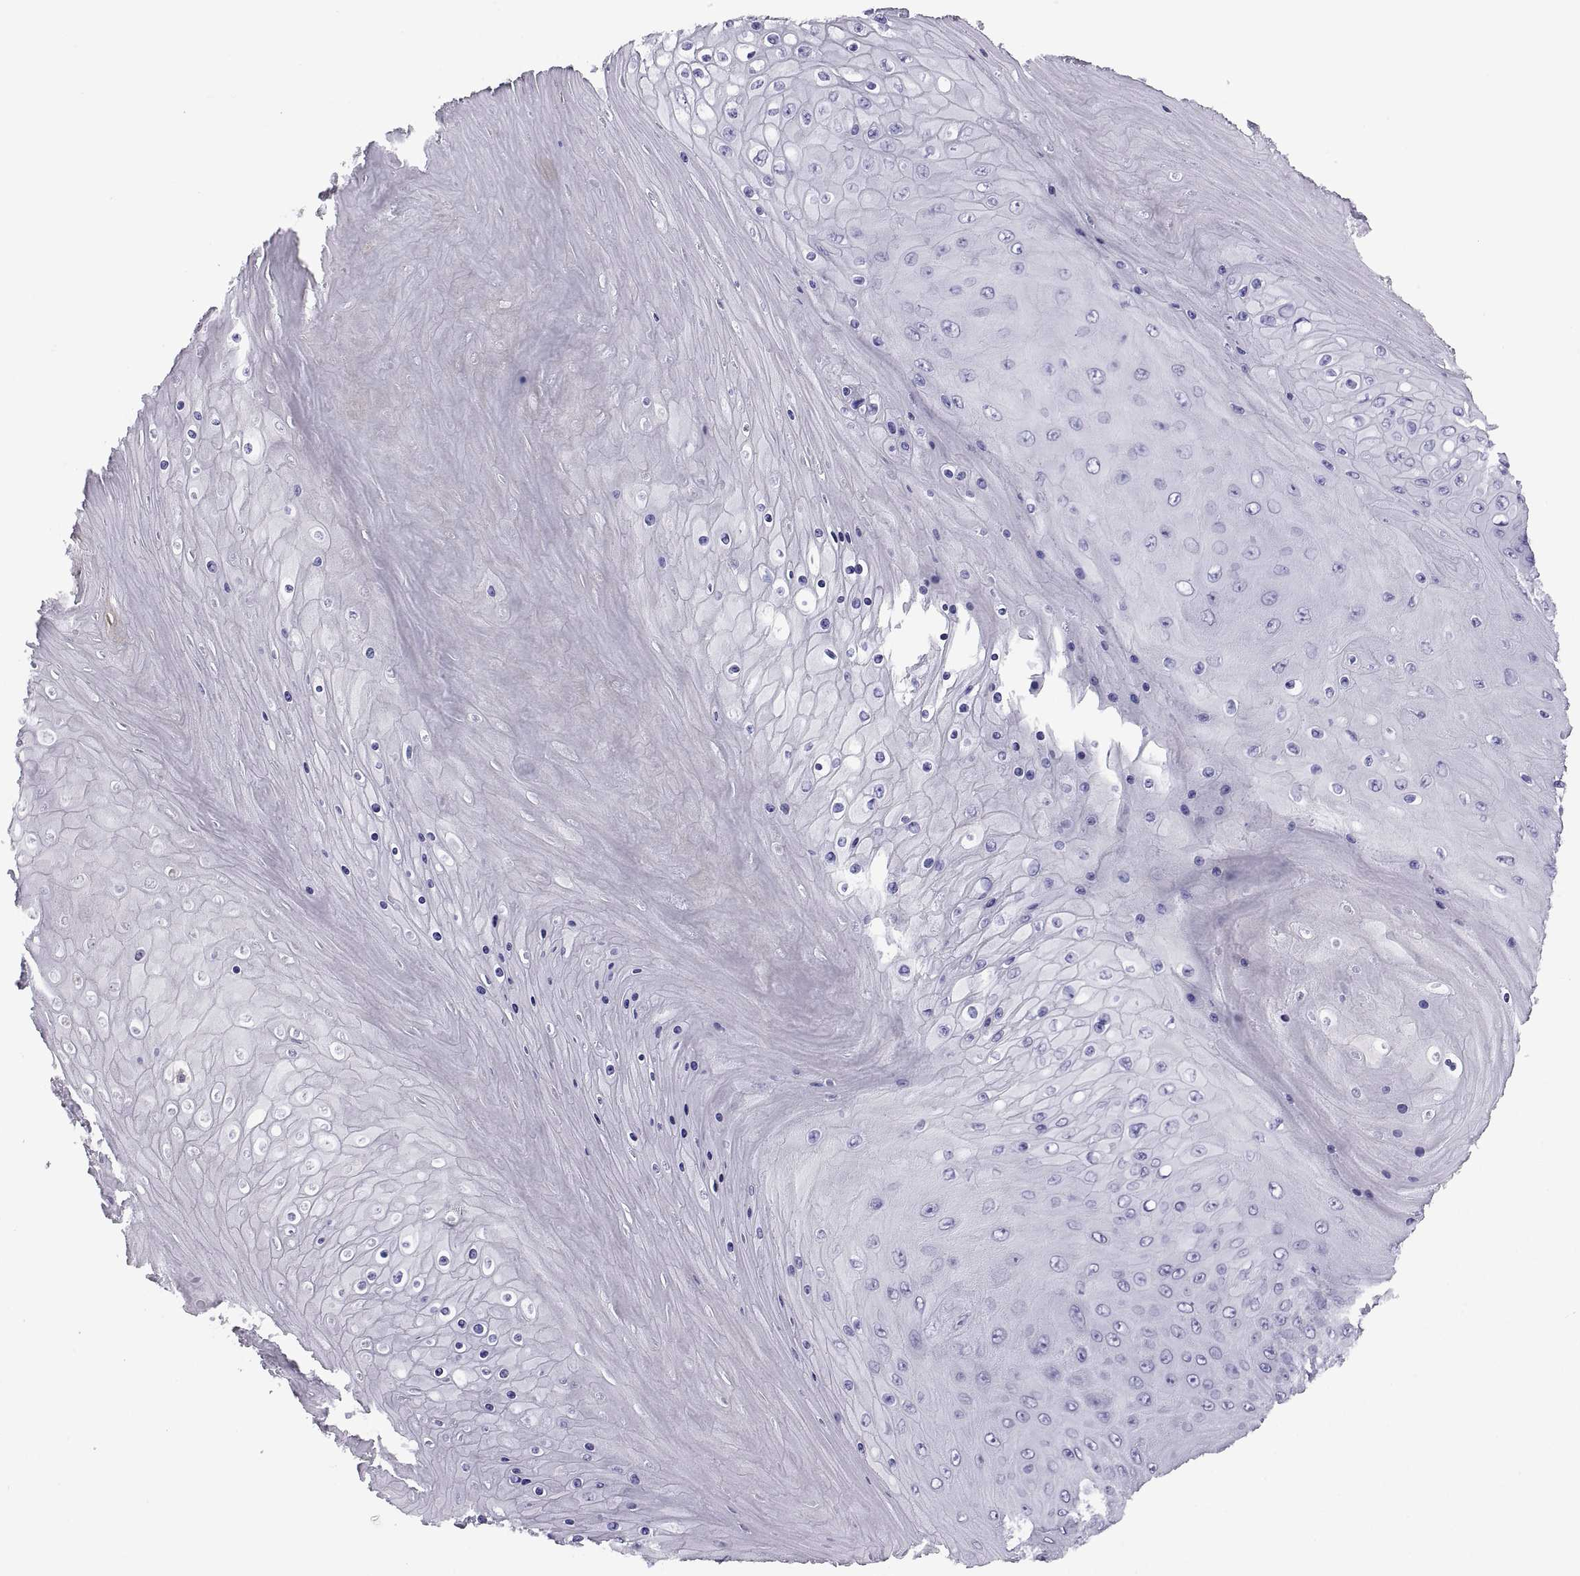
{"staining": {"intensity": "negative", "quantity": "none", "location": "none"}, "tissue": "skin cancer", "cell_type": "Tumor cells", "image_type": "cancer", "snomed": [{"axis": "morphology", "description": "Squamous cell carcinoma, NOS"}, {"axis": "topography", "description": "Skin"}], "caption": "Immunohistochemistry (IHC) of squamous cell carcinoma (skin) displays no expression in tumor cells.", "gene": "RGS20", "patient": {"sex": "male", "age": 62}}